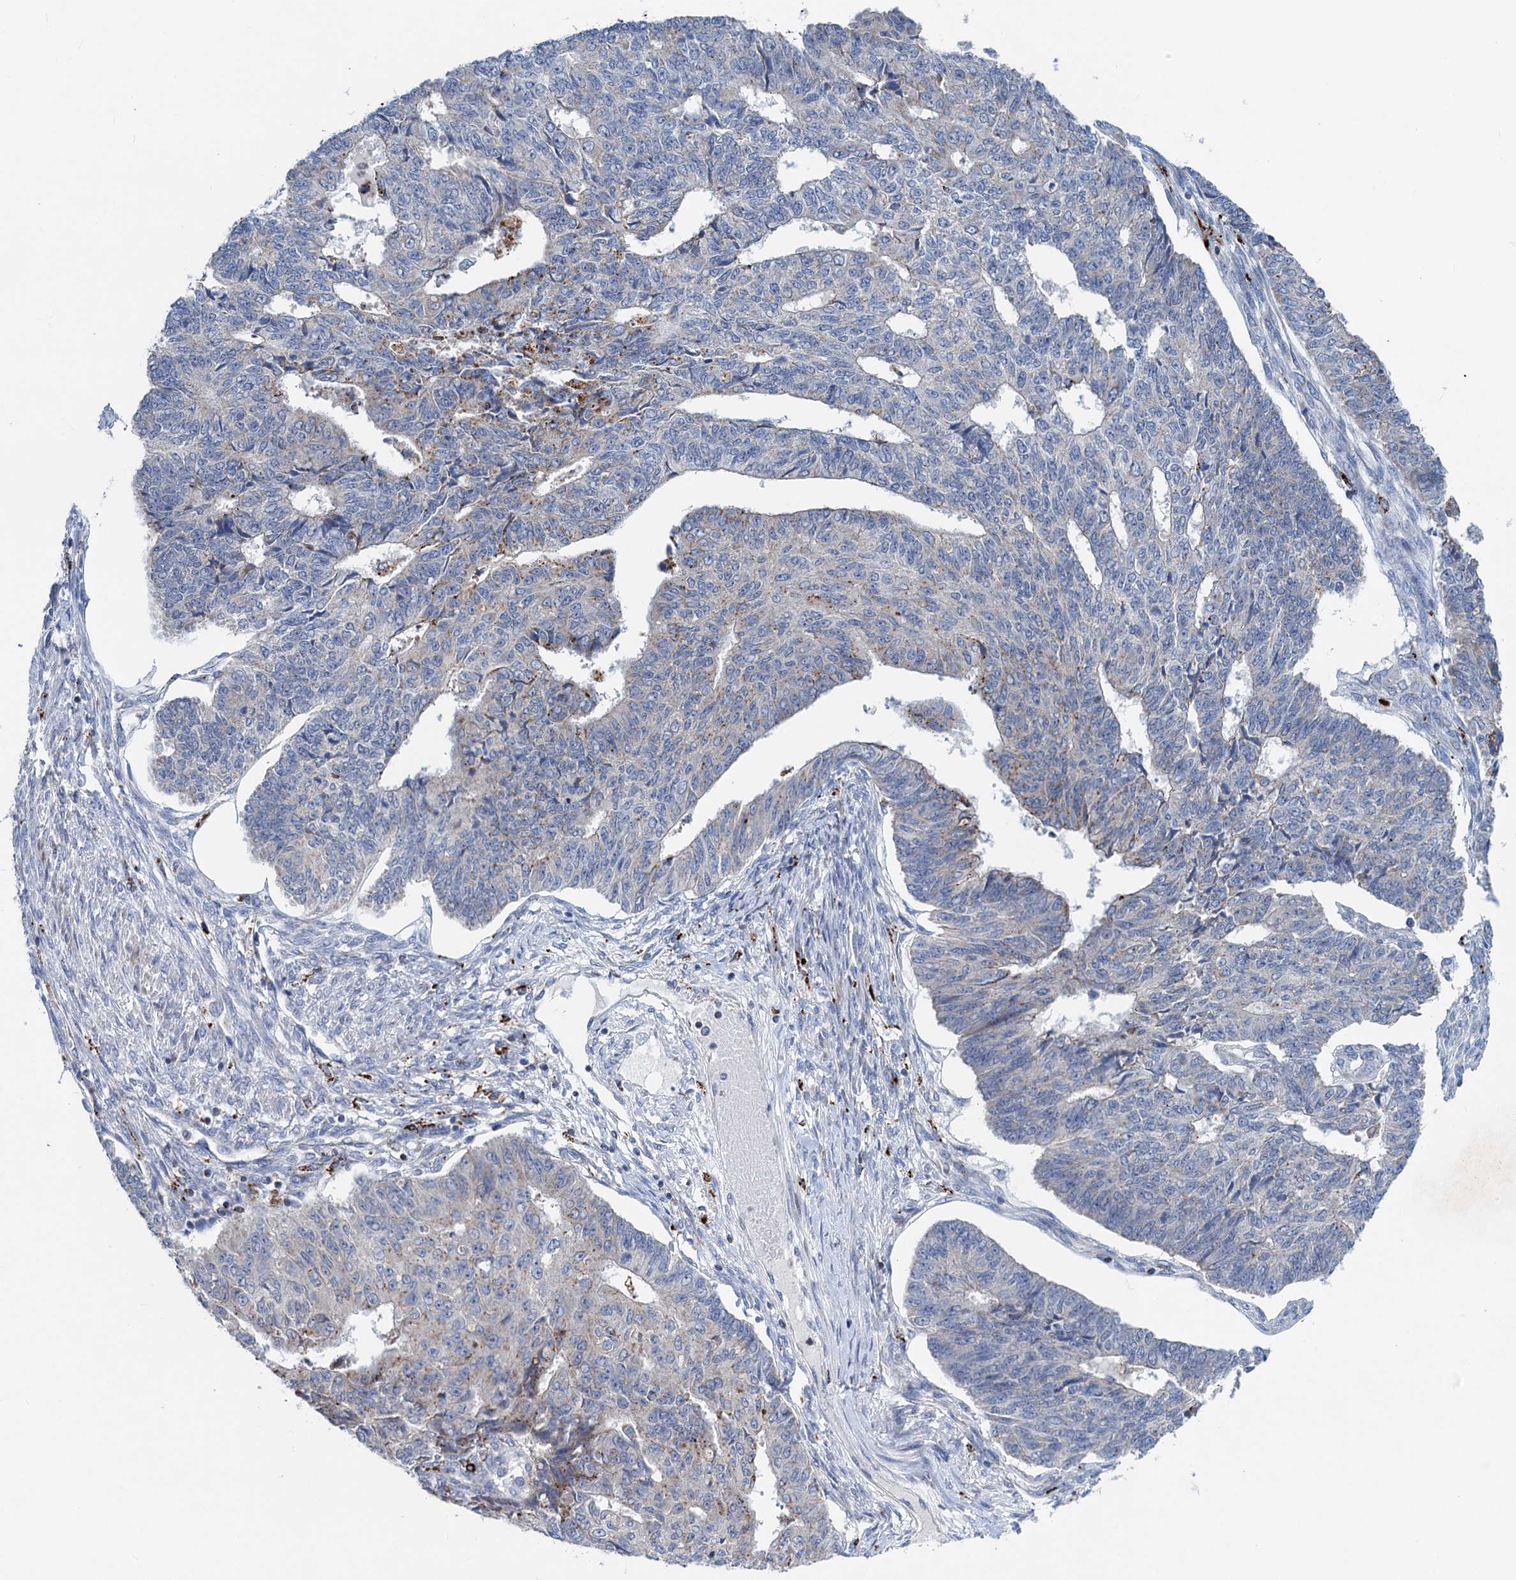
{"staining": {"intensity": "negative", "quantity": "none", "location": "none"}, "tissue": "endometrial cancer", "cell_type": "Tumor cells", "image_type": "cancer", "snomed": [{"axis": "morphology", "description": "Adenocarcinoma, NOS"}, {"axis": "topography", "description": "Endometrium"}], "caption": "Immunohistochemical staining of endometrial cancer (adenocarcinoma) demonstrates no significant positivity in tumor cells.", "gene": "ANKS3", "patient": {"sex": "female", "age": 32}}